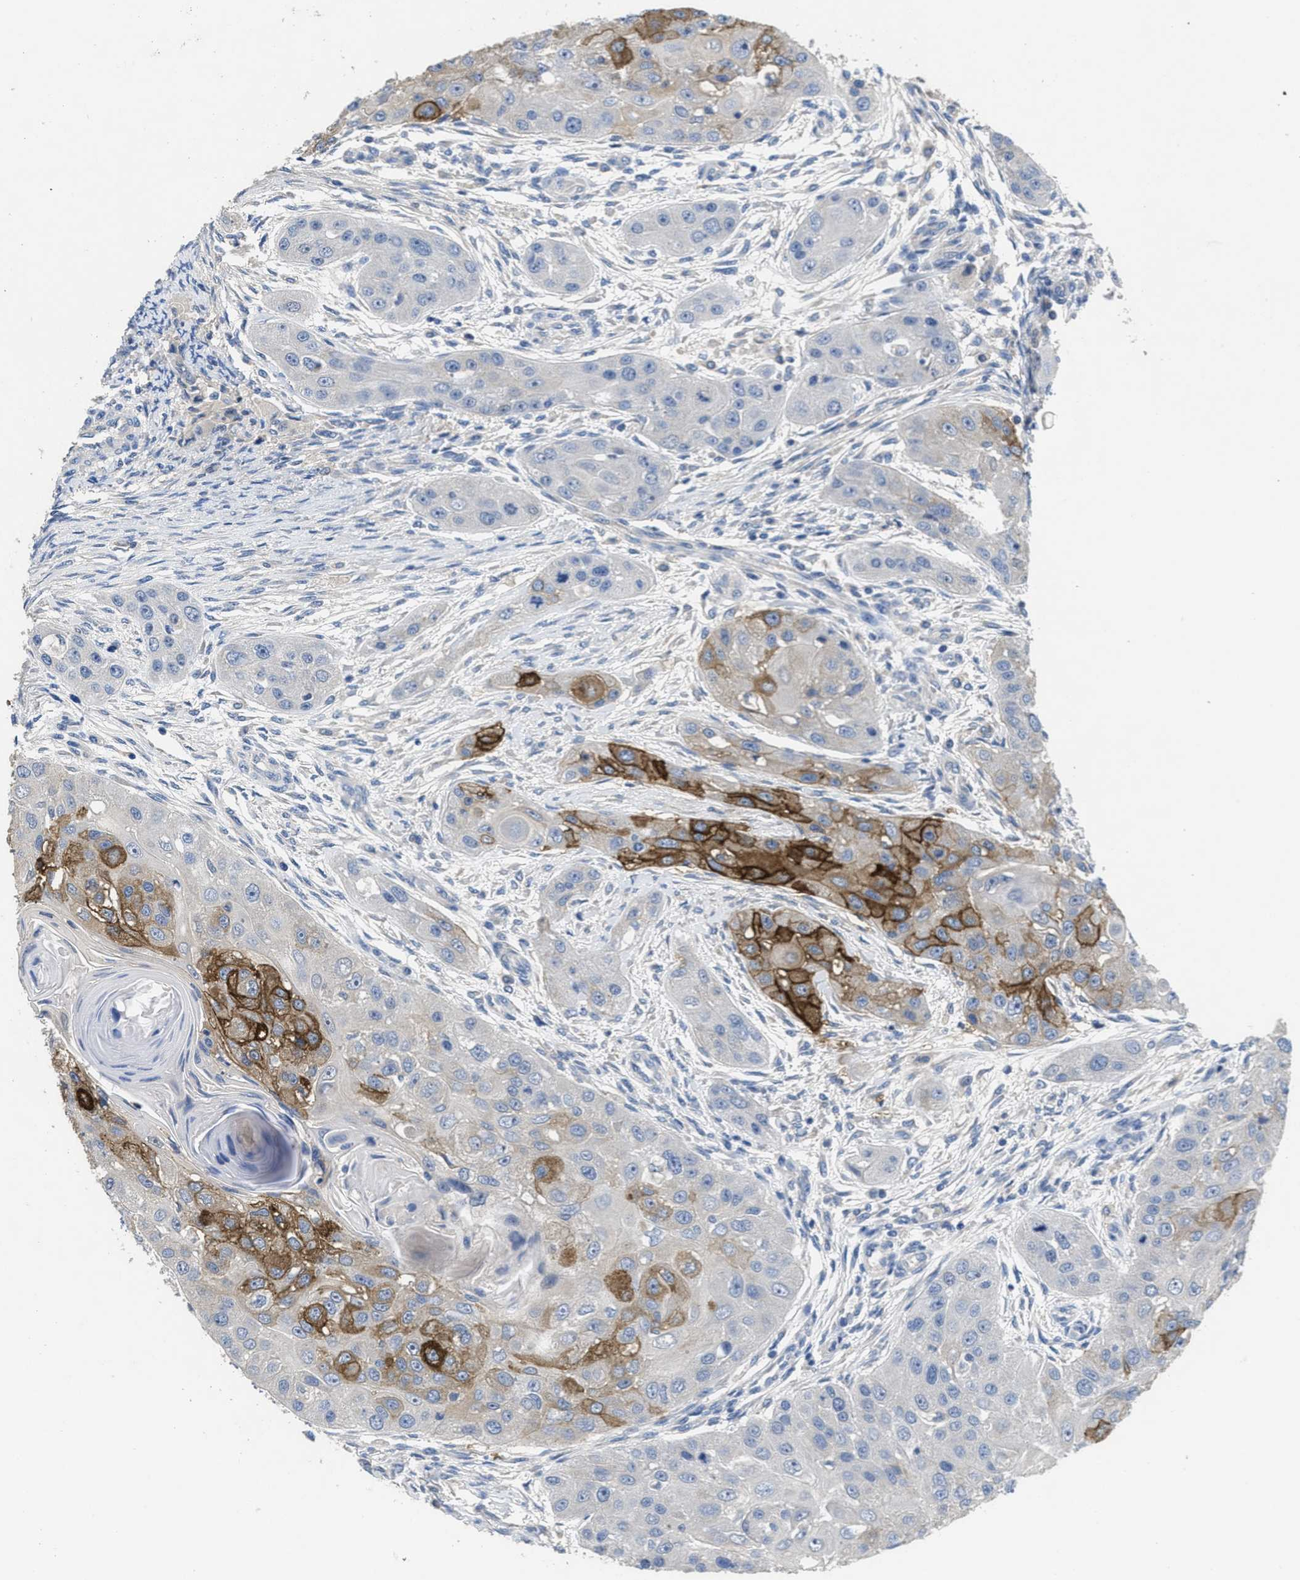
{"staining": {"intensity": "strong", "quantity": "25%-75%", "location": "cytoplasmic/membranous"}, "tissue": "head and neck cancer", "cell_type": "Tumor cells", "image_type": "cancer", "snomed": [{"axis": "morphology", "description": "Normal tissue, NOS"}, {"axis": "morphology", "description": "Squamous cell carcinoma, NOS"}, {"axis": "topography", "description": "Skeletal muscle"}, {"axis": "topography", "description": "Head-Neck"}], "caption": "A photomicrograph of squamous cell carcinoma (head and neck) stained for a protein demonstrates strong cytoplasmic/membranous brown staining in tumor cells. Immunohistochemistry (ihc) stains the protein in brown and the nuclei are stained blue.", "gene": "CA9", "patient": {"sex": "male", "age": 51}}